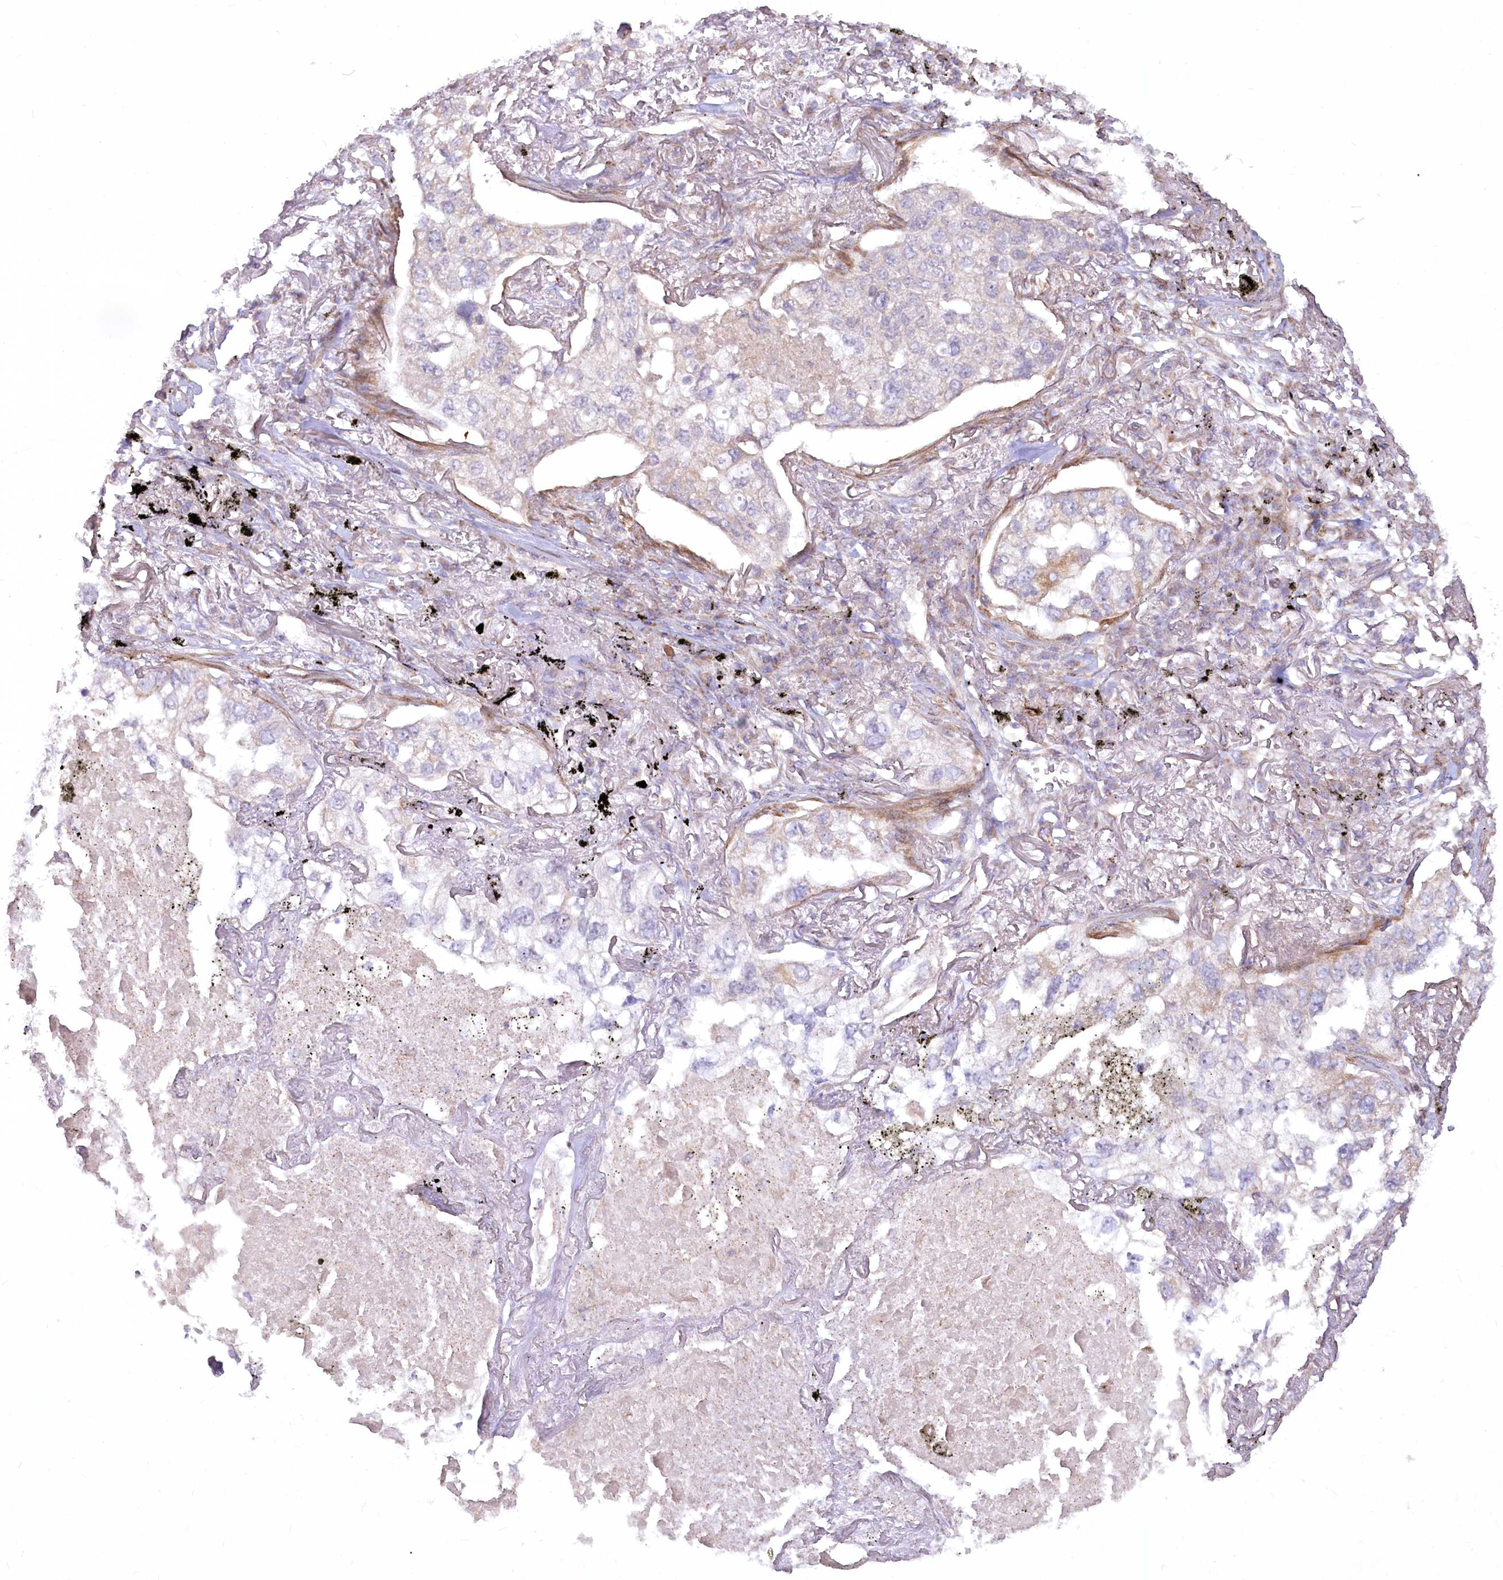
{"staining": {"intensity": "negative", "quantity": "none", "location": "none"}, "tissue": "lung cancer", "cell_type": "Tumor cells", "image_type": "cancer", "snomed": [{"axis": "morphology", "description": "Adenocarcinoma, NOS"}, {"axis": "topography", "description": "Lung"}], "caption": "This histopathology image is of lung adenocarcinoma stained with immunohistochemistry (IHC) to label a protein in brown with the nuclei are counter-stained blue. There is no staining in tumor cells. (Brightfield microscopy of DAB (3,3'-diaminobenzidine) immunohistochemistry (IHC) at high magnification).", "gene": "MTG1", "patient": {"sex": "male", "age": 65}}